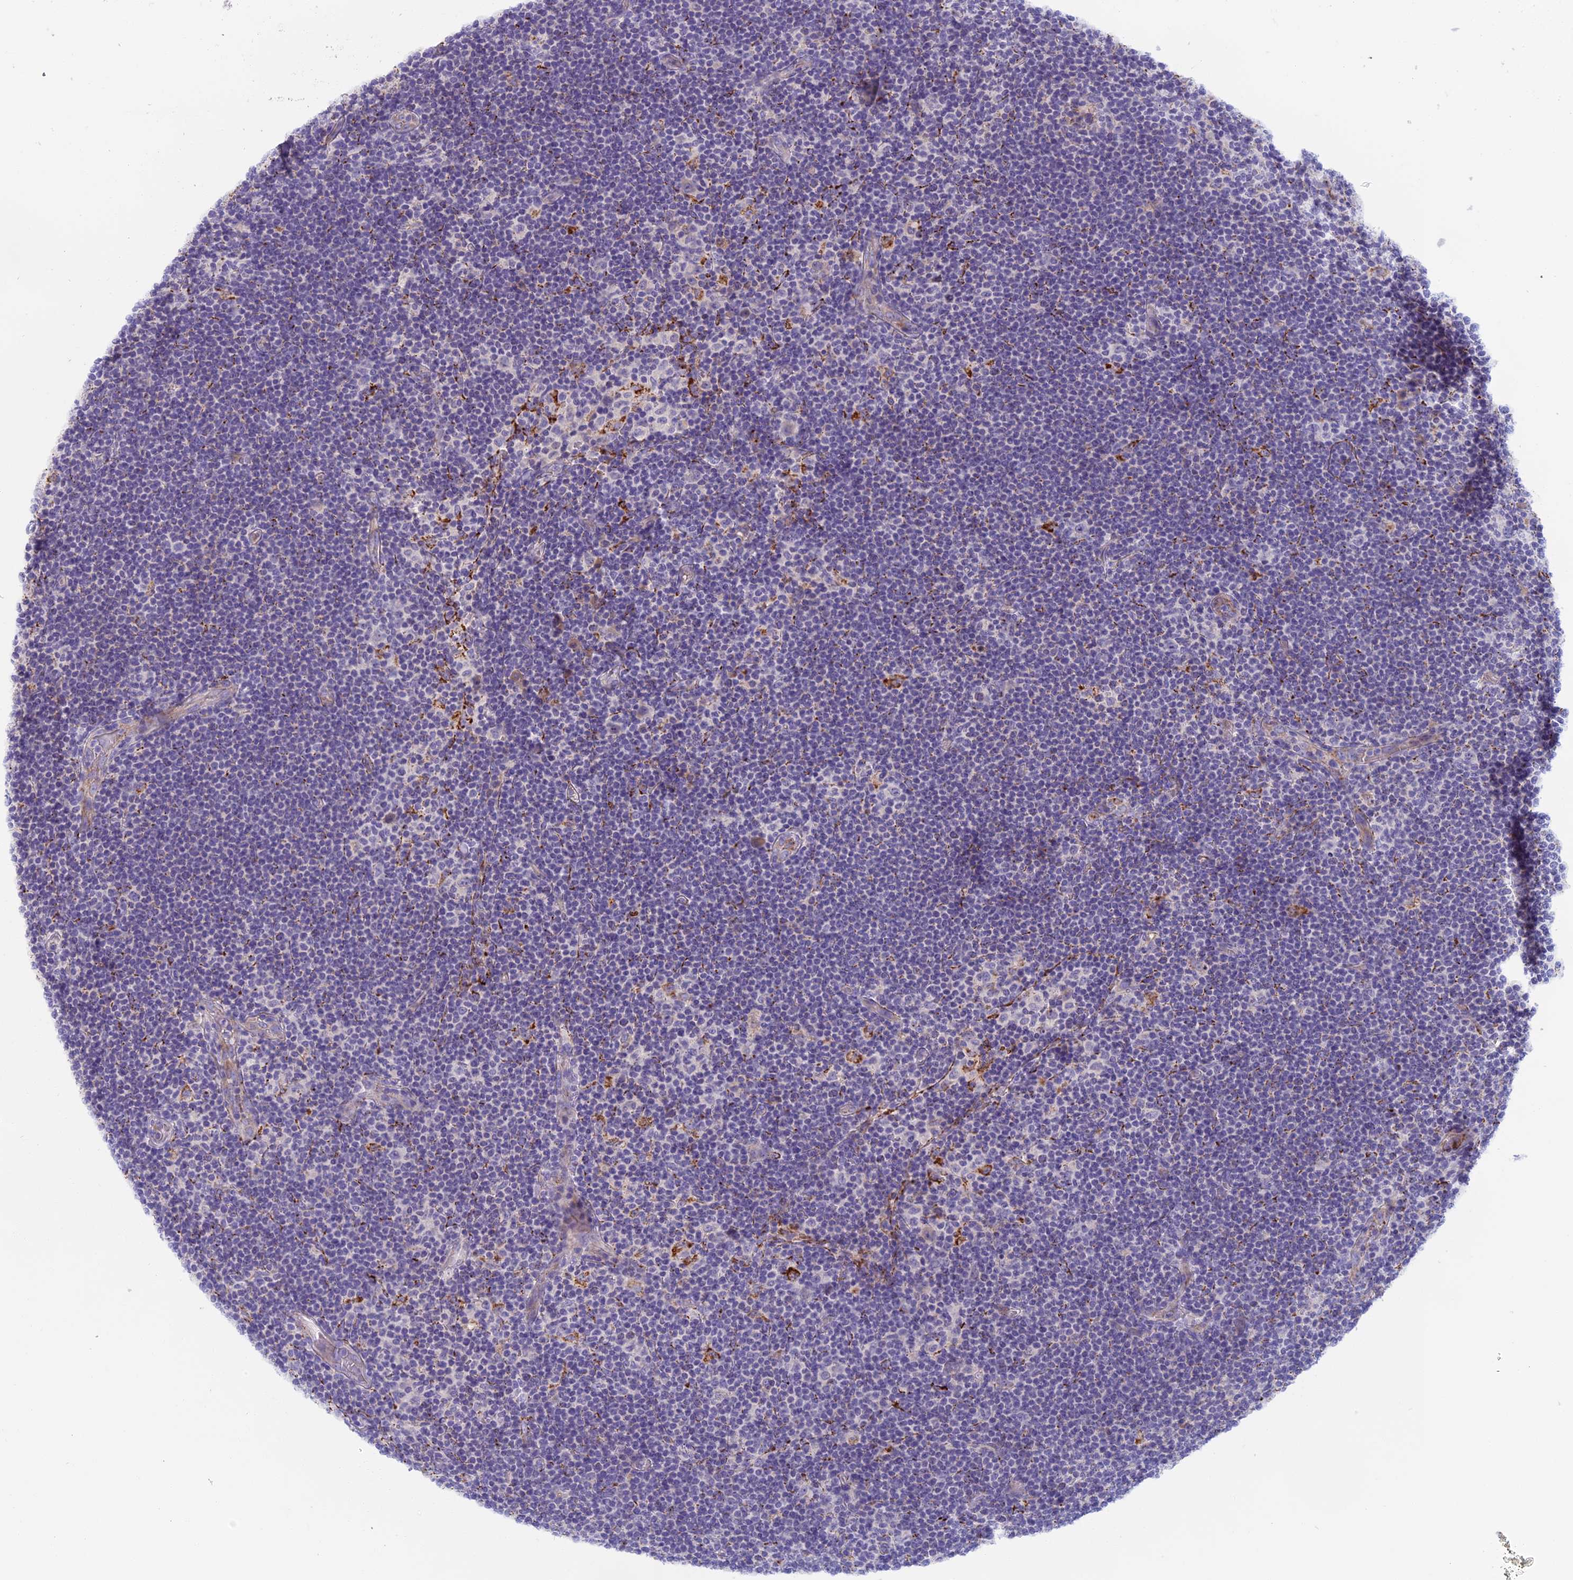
{"staining": {"intensity": "negative", "quantity": "none", "location": "none"}, "tissue": "lymphoma", "cell_type": "Tumor cells", "image_type": "cancer", "snomed": [{"axis": "morphology", "description": "Hodgkin's disease, NOS"}, {"axis": "topography", "description": "Lymph node"}], "caption": "Immunohistochemistry image of neoplastic tissue: lymphoma stained with DAB (3,3'-diaminobenzidine) reveals no significant protein staining in tumor cells.", "gene": "SEMA7A", "patient": {"sex": "female", "age": 57}}